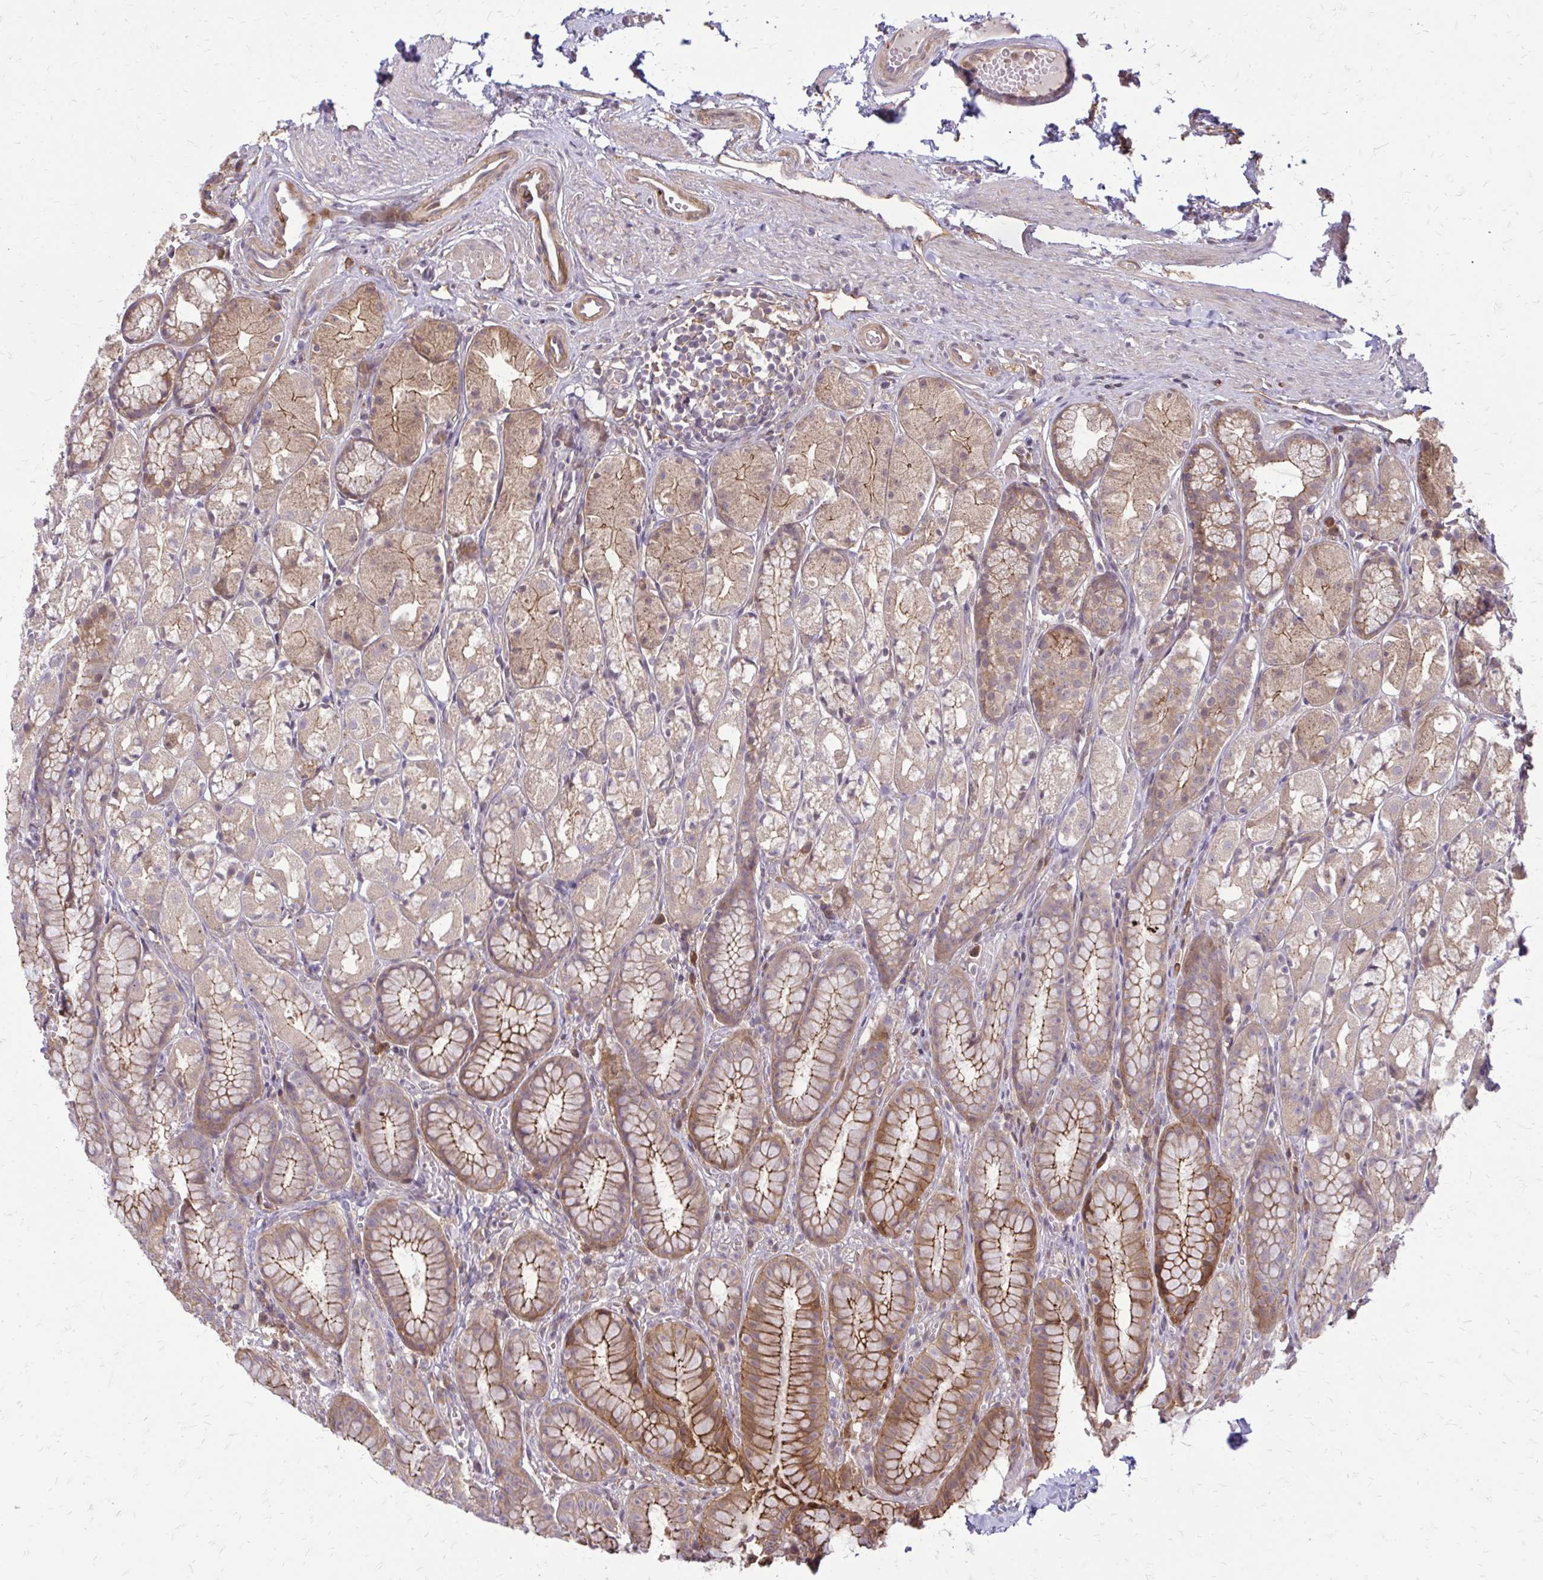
{"staining": {"intensity": "moderate", "quantity": ">75%", "location": "cytoplasmic/membranous"}, "tissue": "stomach", "cell_type": "Glandular cells", "image_type": "normal", "snomed": [{"axis": "morphology", "description": "Normal tissue, NOS"}, {"axis": "topography", "description": "Stomach"}], "caption": "Immunohistochemistry (IHC) (DAB) staining of normal stomach exhibits moderate cytoplasmic/membranous protein positivity in about >75% of glandular cells.", "gene": "OXNAD1", "patient": {"sex": "male", "age": 70}}